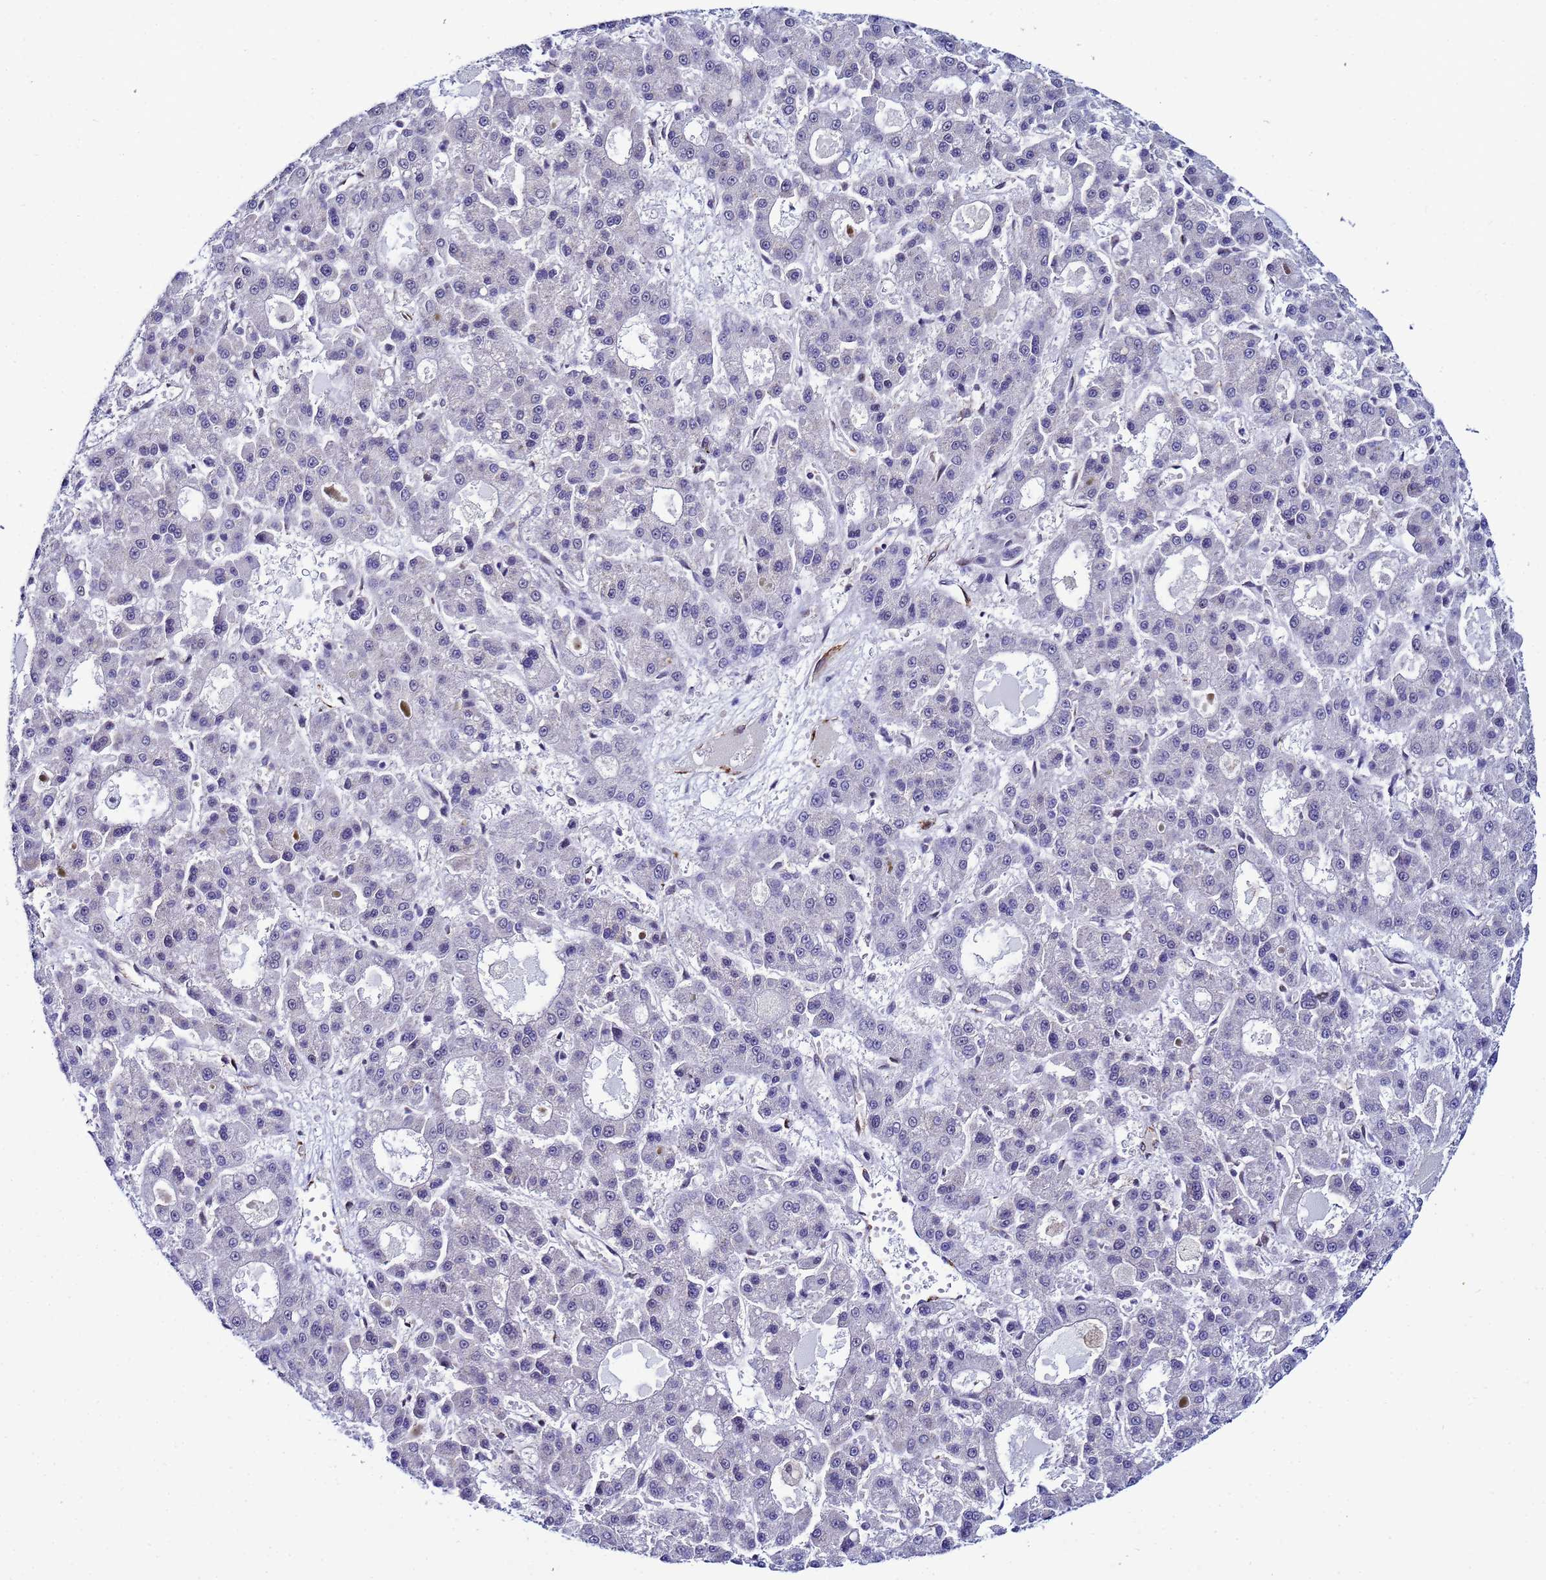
{"staining": {"intensity": "negative", "quantity": "none", "location": "none"}, "tissue": "liver cancer", "cell_type": "Tumor cells", "image_type": "cancer", "snomed": [{"axis": "morphology", "description": "Carcinoma, Hepatocellular, NOS"}, {"axis": "topography", "description": "Liver"}], "caption": "Immunohistochemistry (IHC) photomicrograph of liver cancer (hepatocellular carcinoma) stained for a protein (brown), which shows no staining in tumor cells.", "gene": "SLC25A37", "patient": {"sex": "male", "age": 70}}